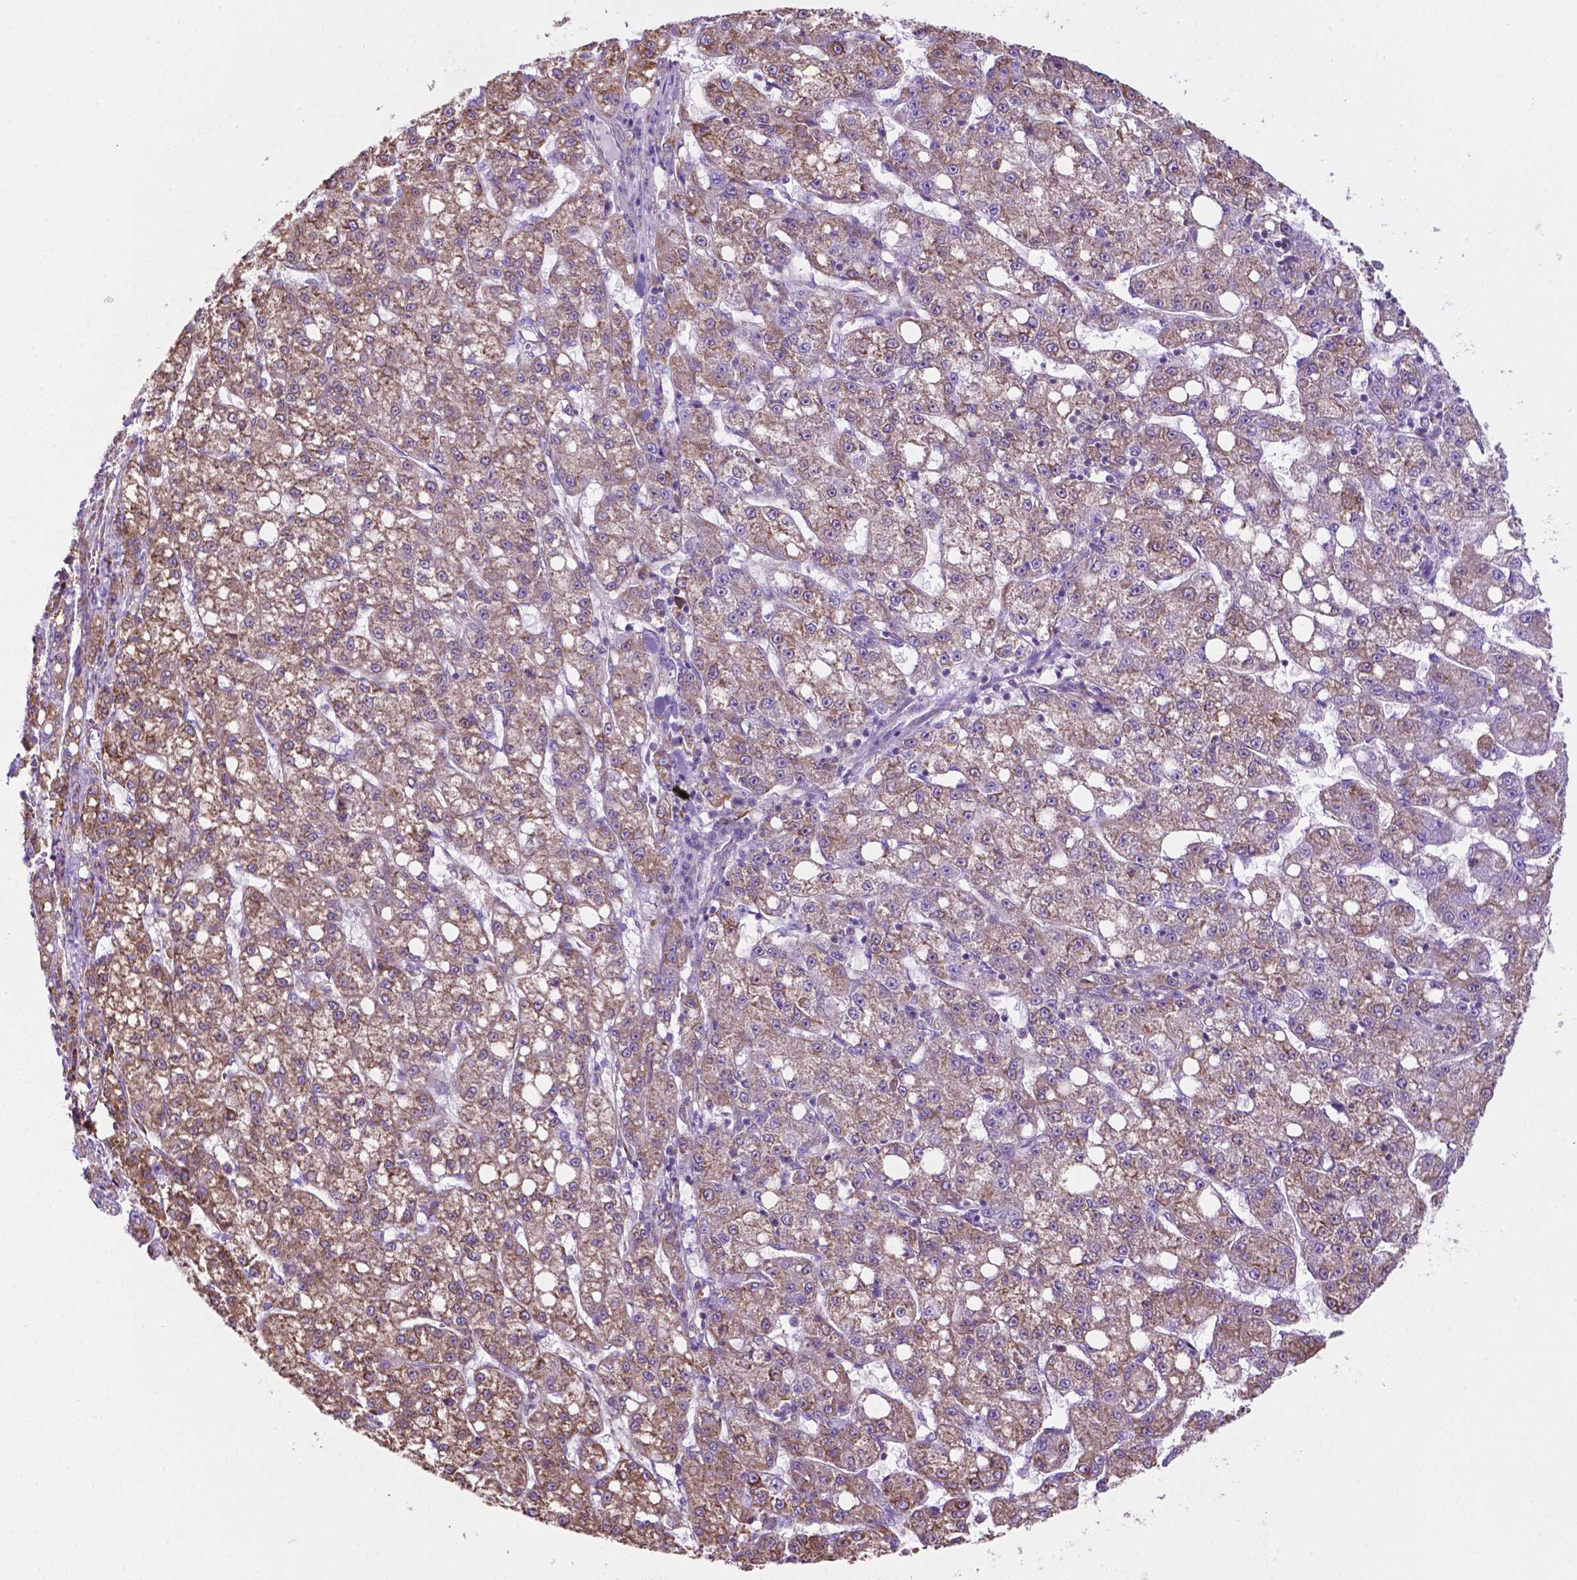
{"staining": {"intensity": "moderate", "quantity": "25%-75%", "location": "cytoplasmic/membranous"}, "tissue": "liver cancer", "cell_type": "Tumor cells", "image_type": "cancer", "snomed": [{"axis": "morphology", "description": "Carcinoma, Hepatocellular, NOS"}, {"axis": "topography", "description": "Liver"}], "caption": "This is an image of immunohistochemistry (IHC) staining of liver cancer, which shows moderate positivity in the cytoplasmic/membranous of tumor cells.", "gene": "RPL29", "patient": {"sex": "female", "age": 65}}